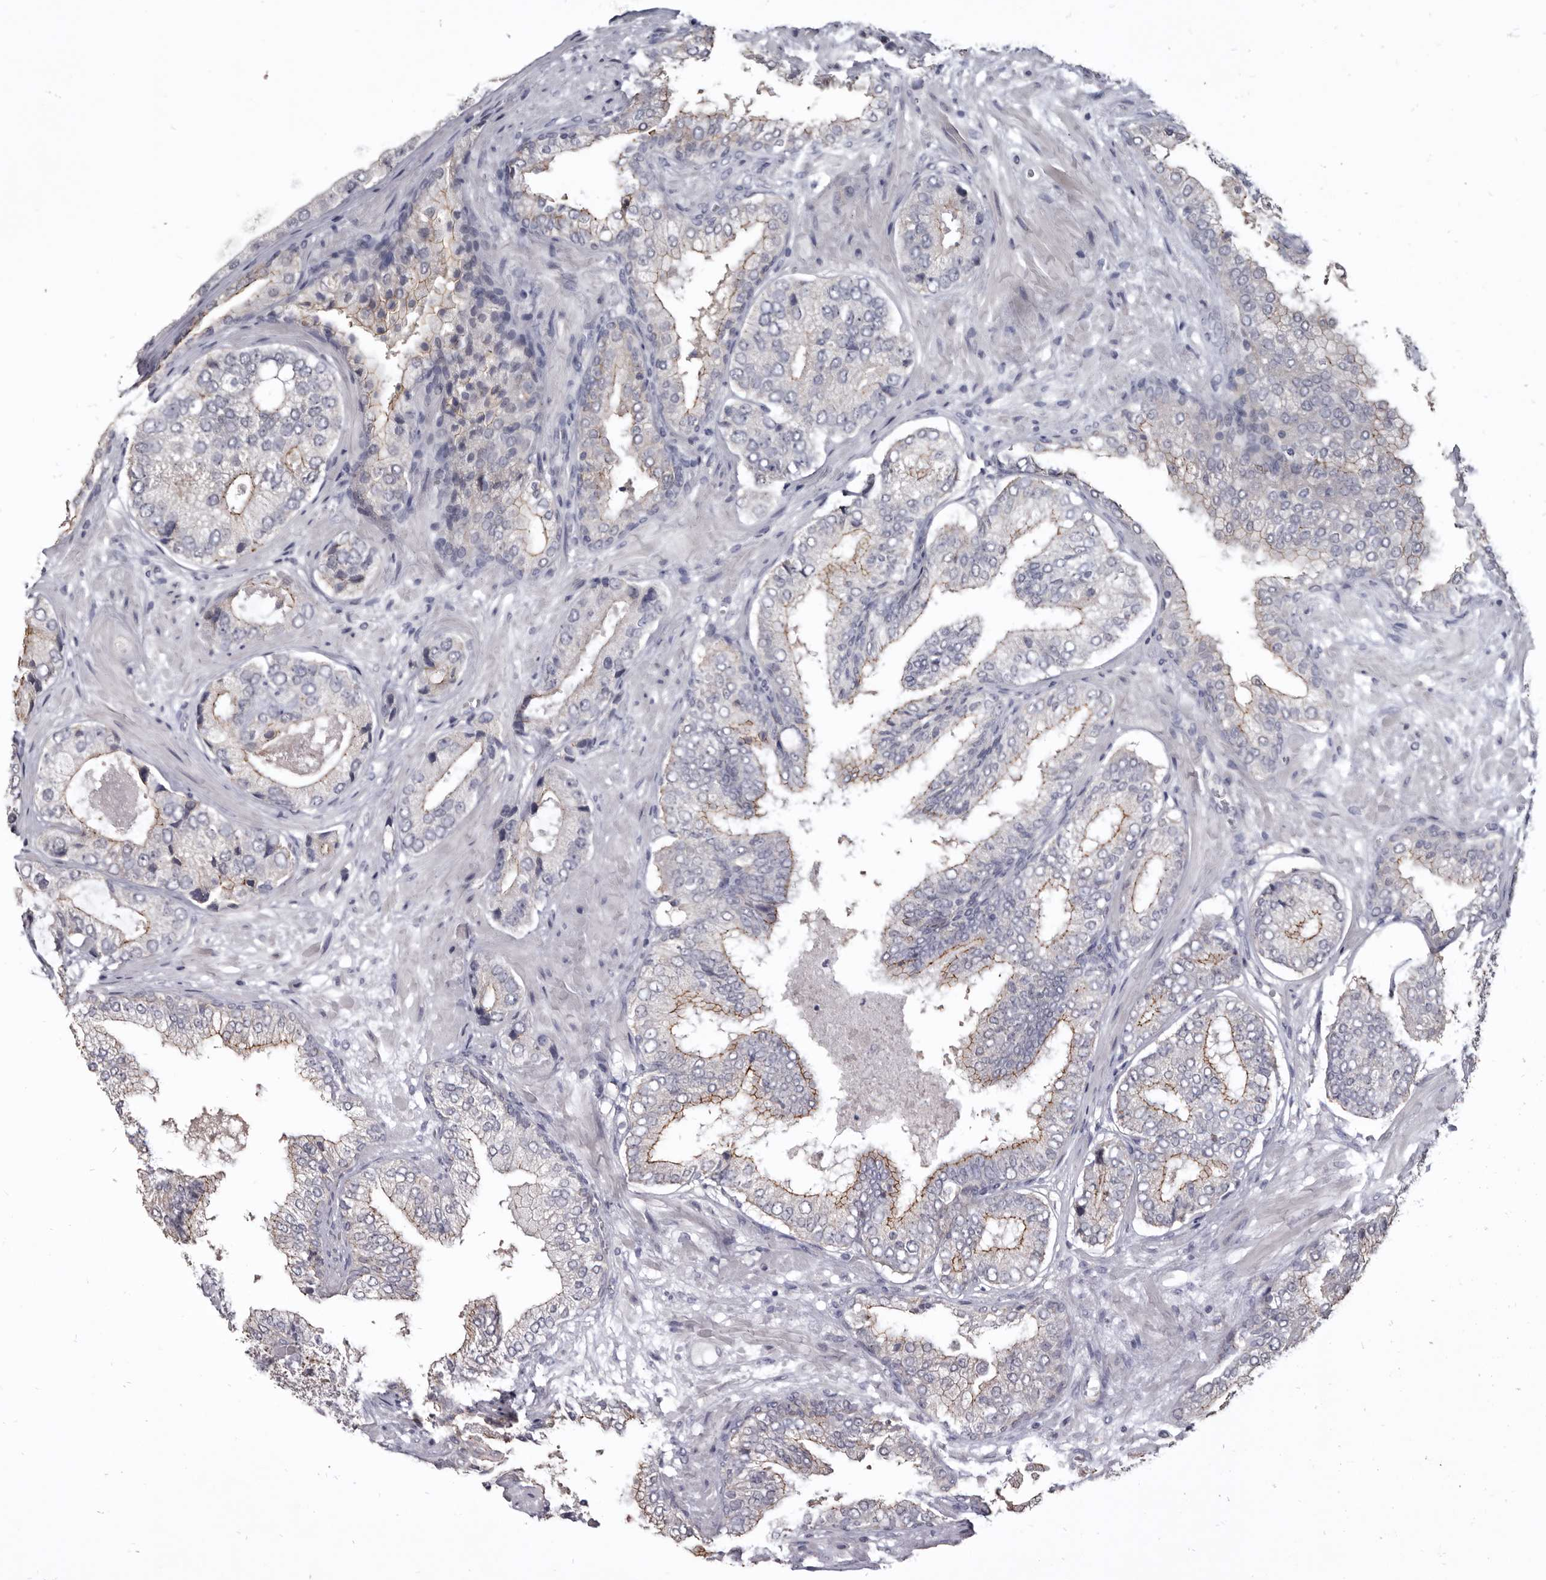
{"staining": {"intensity": "moderate", "quantity": "25%-75%", "location": "cytoplasmic/membranous"}, "tissue": "prostate cancer", "cell_type": "Tumor cells", "image_type": "cancer", "snomed": [{"axis": "morphology", "description": "Normal tissue, NOS"}, {"axis": "morphology", "description": "Adenocarcinoma, High grade"}, {"axis": "topography", "description": "Prostate"}, {"axis": "topography", "description": "Peripheral nerve tissue"}], "caption": "High-grade adenocarcinoma (prostate) stained with a brown dye shows moderate cytoplasmic/membranous positive staining in approximately 25%-75% of tumor cells.", "gene": "CGN", "patient": {"sex": "male", "age": 59}}